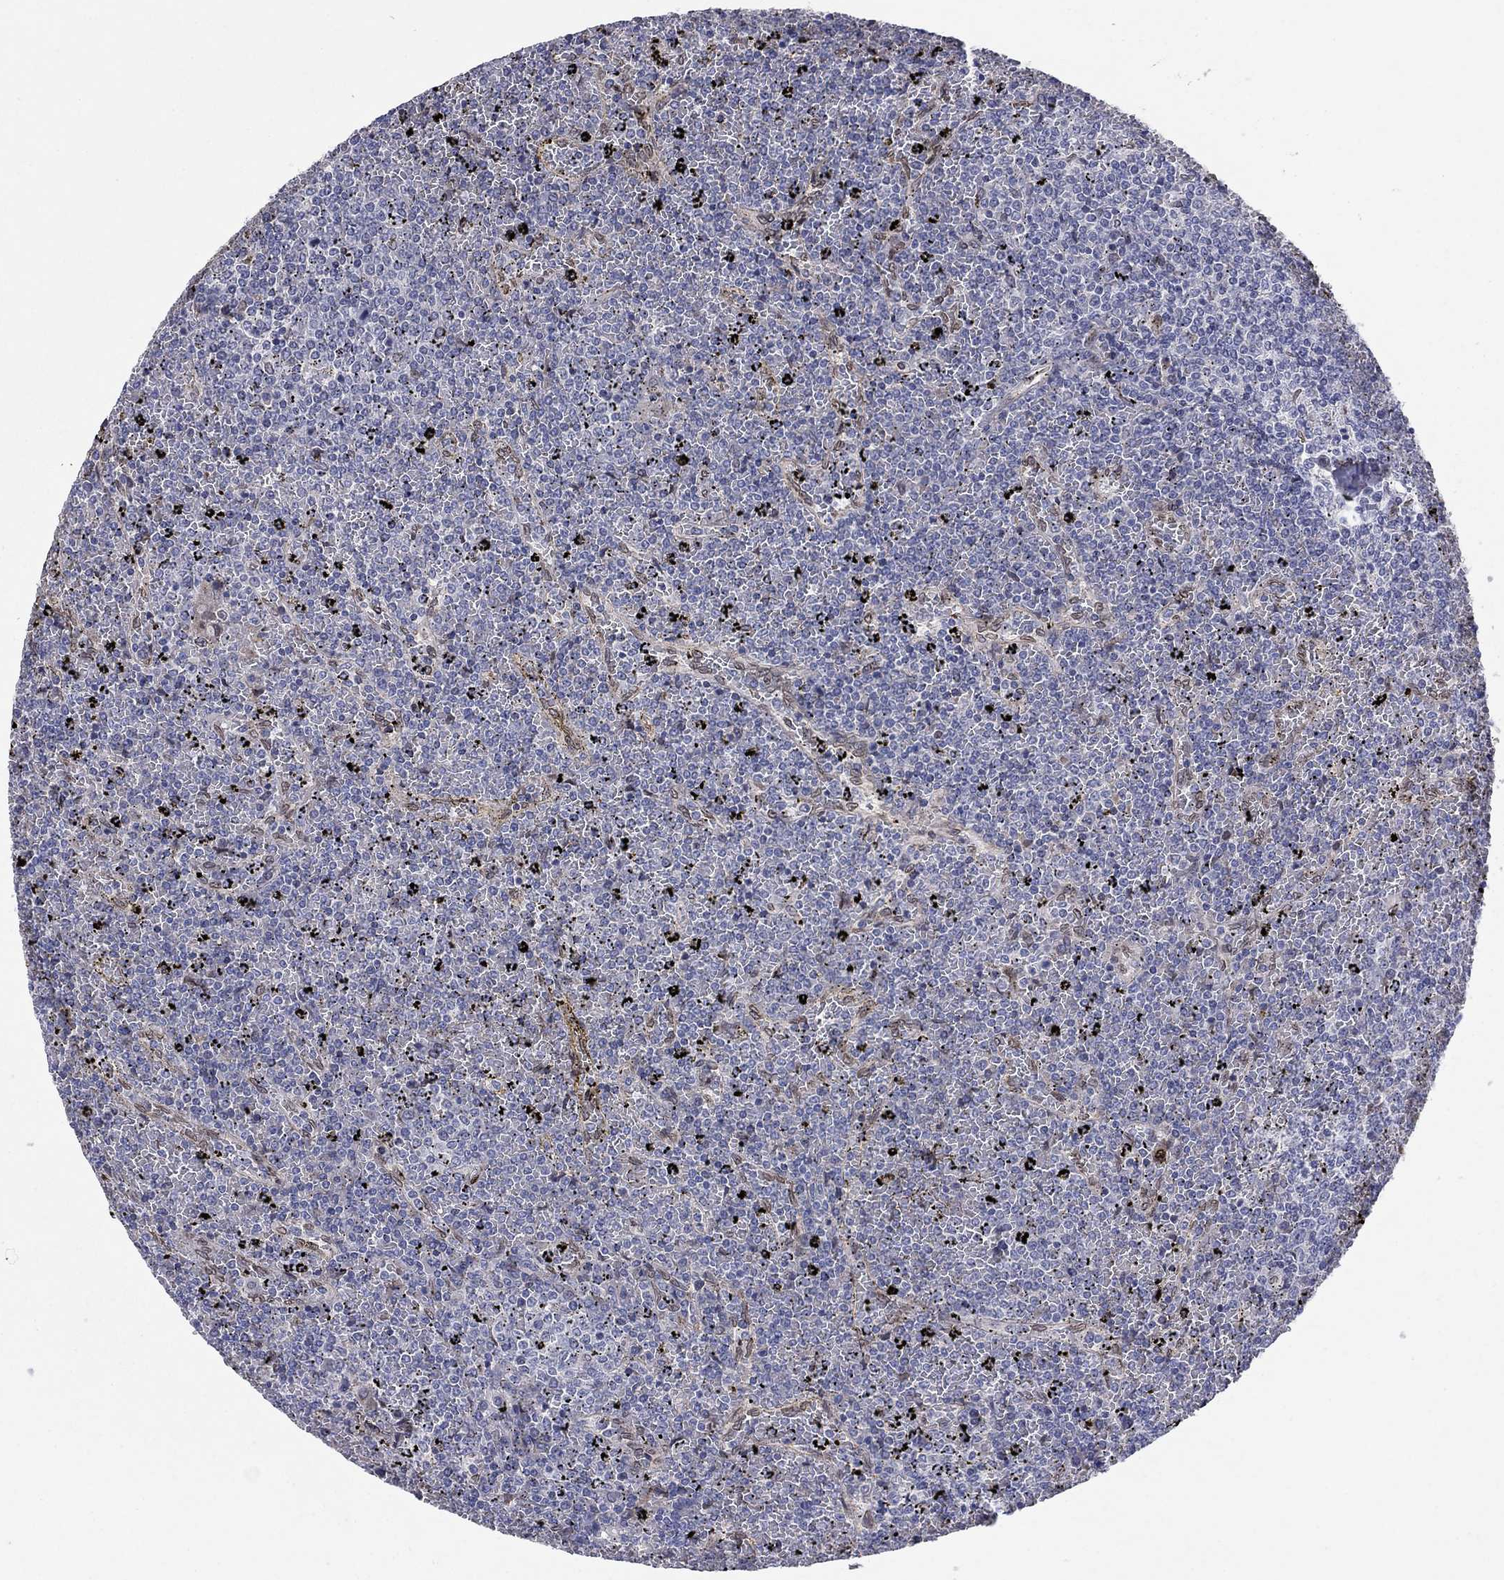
{"staining": {"intensity": "negative", "quantity": "none", "location": "none"}, "tissue": "lymphoma", "cell_type": "Tumor cells", "image_type": "cancer", "snomed": [{"axis": "morphology", "description": "Malignant lymphoma, non-Hodgkin's type, Low grade"}, {"axis": "topography", "description": "Spleen"}], "caption": "An immunohistochemistry (IHC) histopathology image of malignant lymphoma, non-Hodgkin's type (low-grade) is shown. There is no staining in tumor cells of malignant lymphoma, non-Hodgkin's type (low-grade).", "gene": "EMC9", "patient": {"sex": "female", "age": 77}}